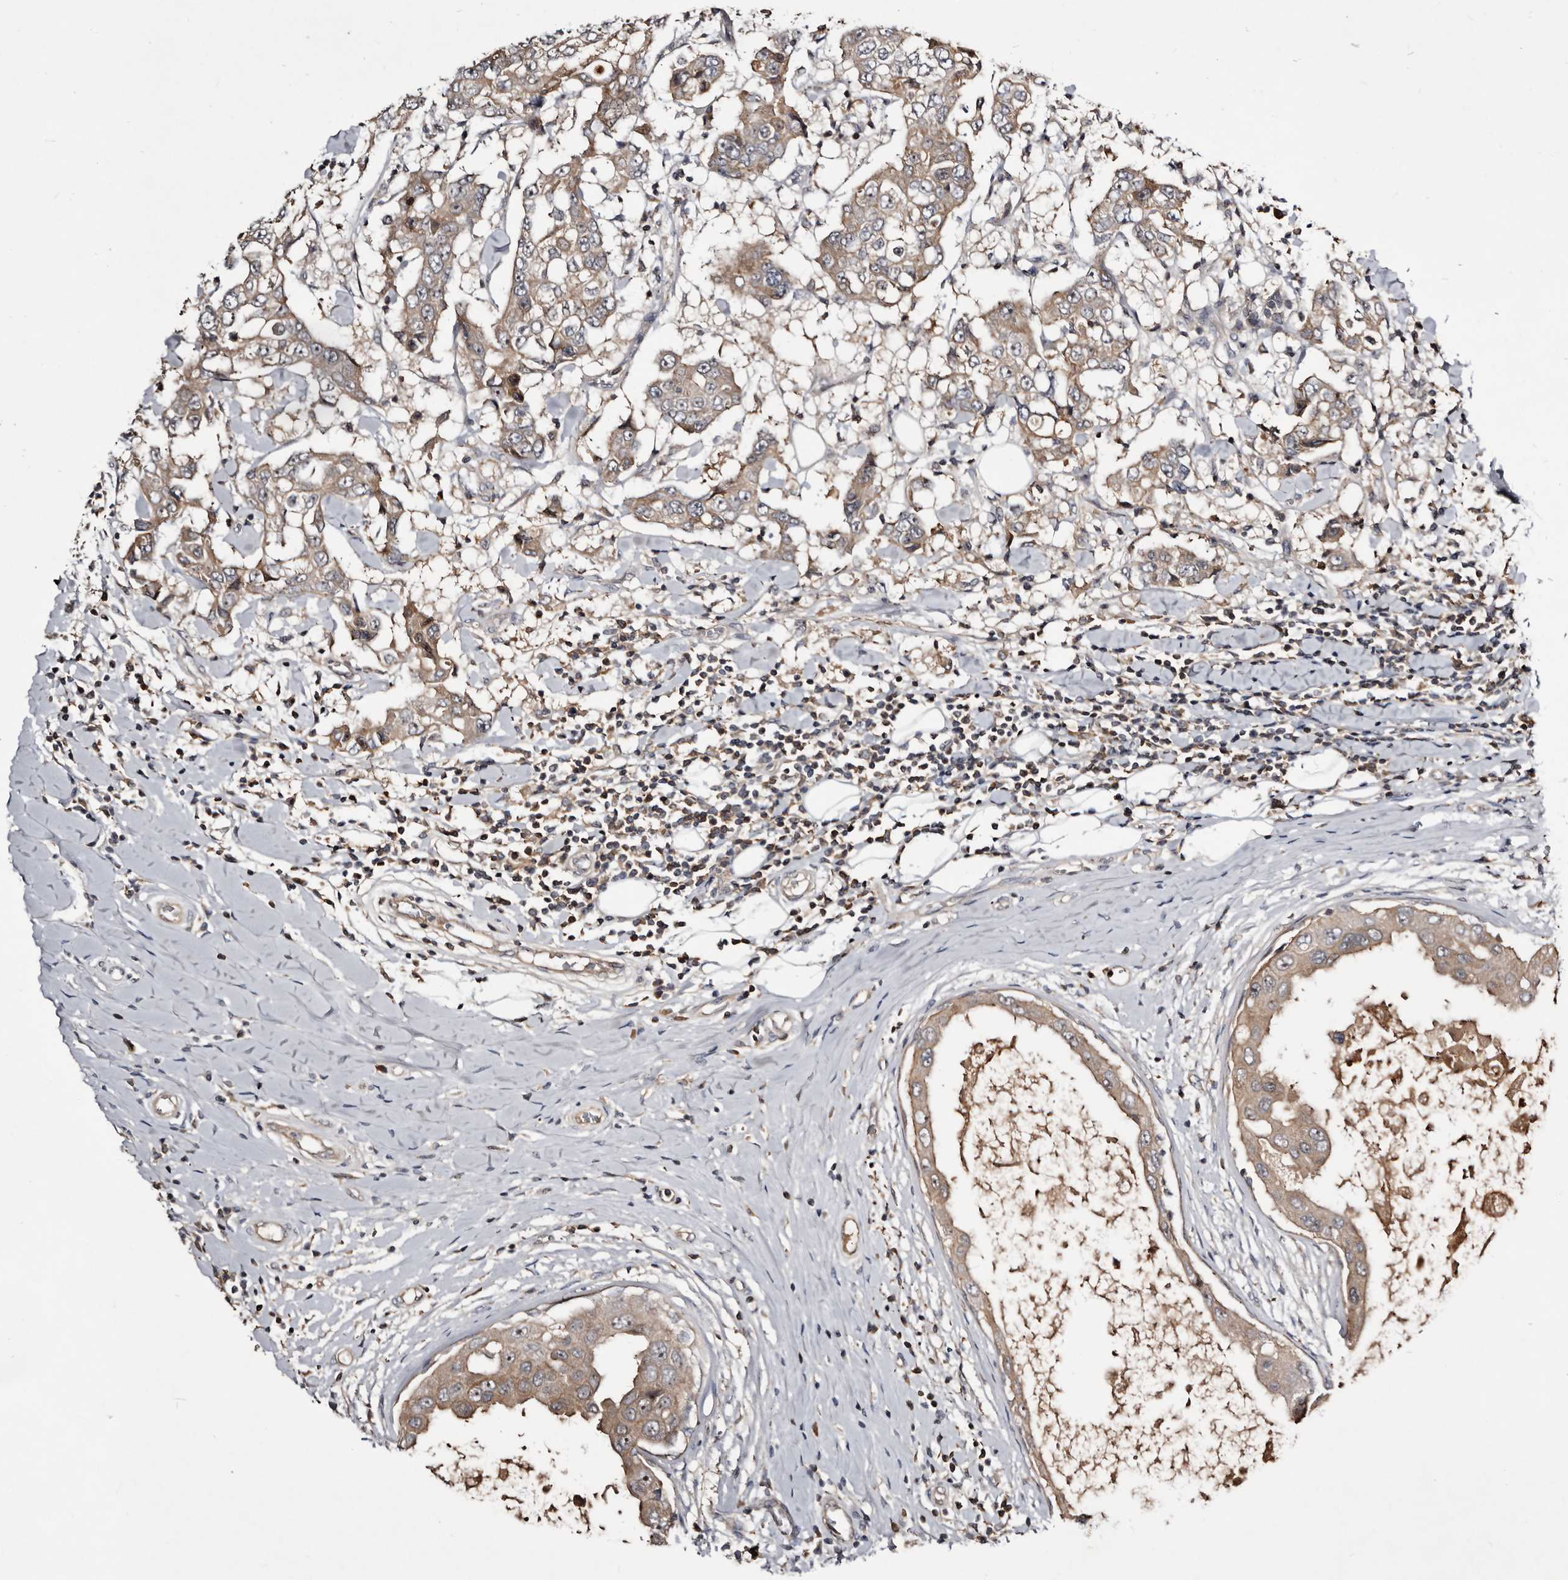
{"staining": {"intensity": "weak", "quantity": "25%-75%", "location": "cytoplasmic/membranous"}, "tissue": "breast cancer", "cell_type": "Tumor cells", "image_type": "cancer", "snomed": [{"axis": "morphology", "description": "Duct carcinoma"}, {"axis": "topography", "description": "Breast"}], "caption": "Human breast cancer (invasive ductal carcinoma) stained with a protein marker demonstrates weak staining in tumor cells.", "gene": "TTC39A", "patient": {"sex": "female", "age": 27}}